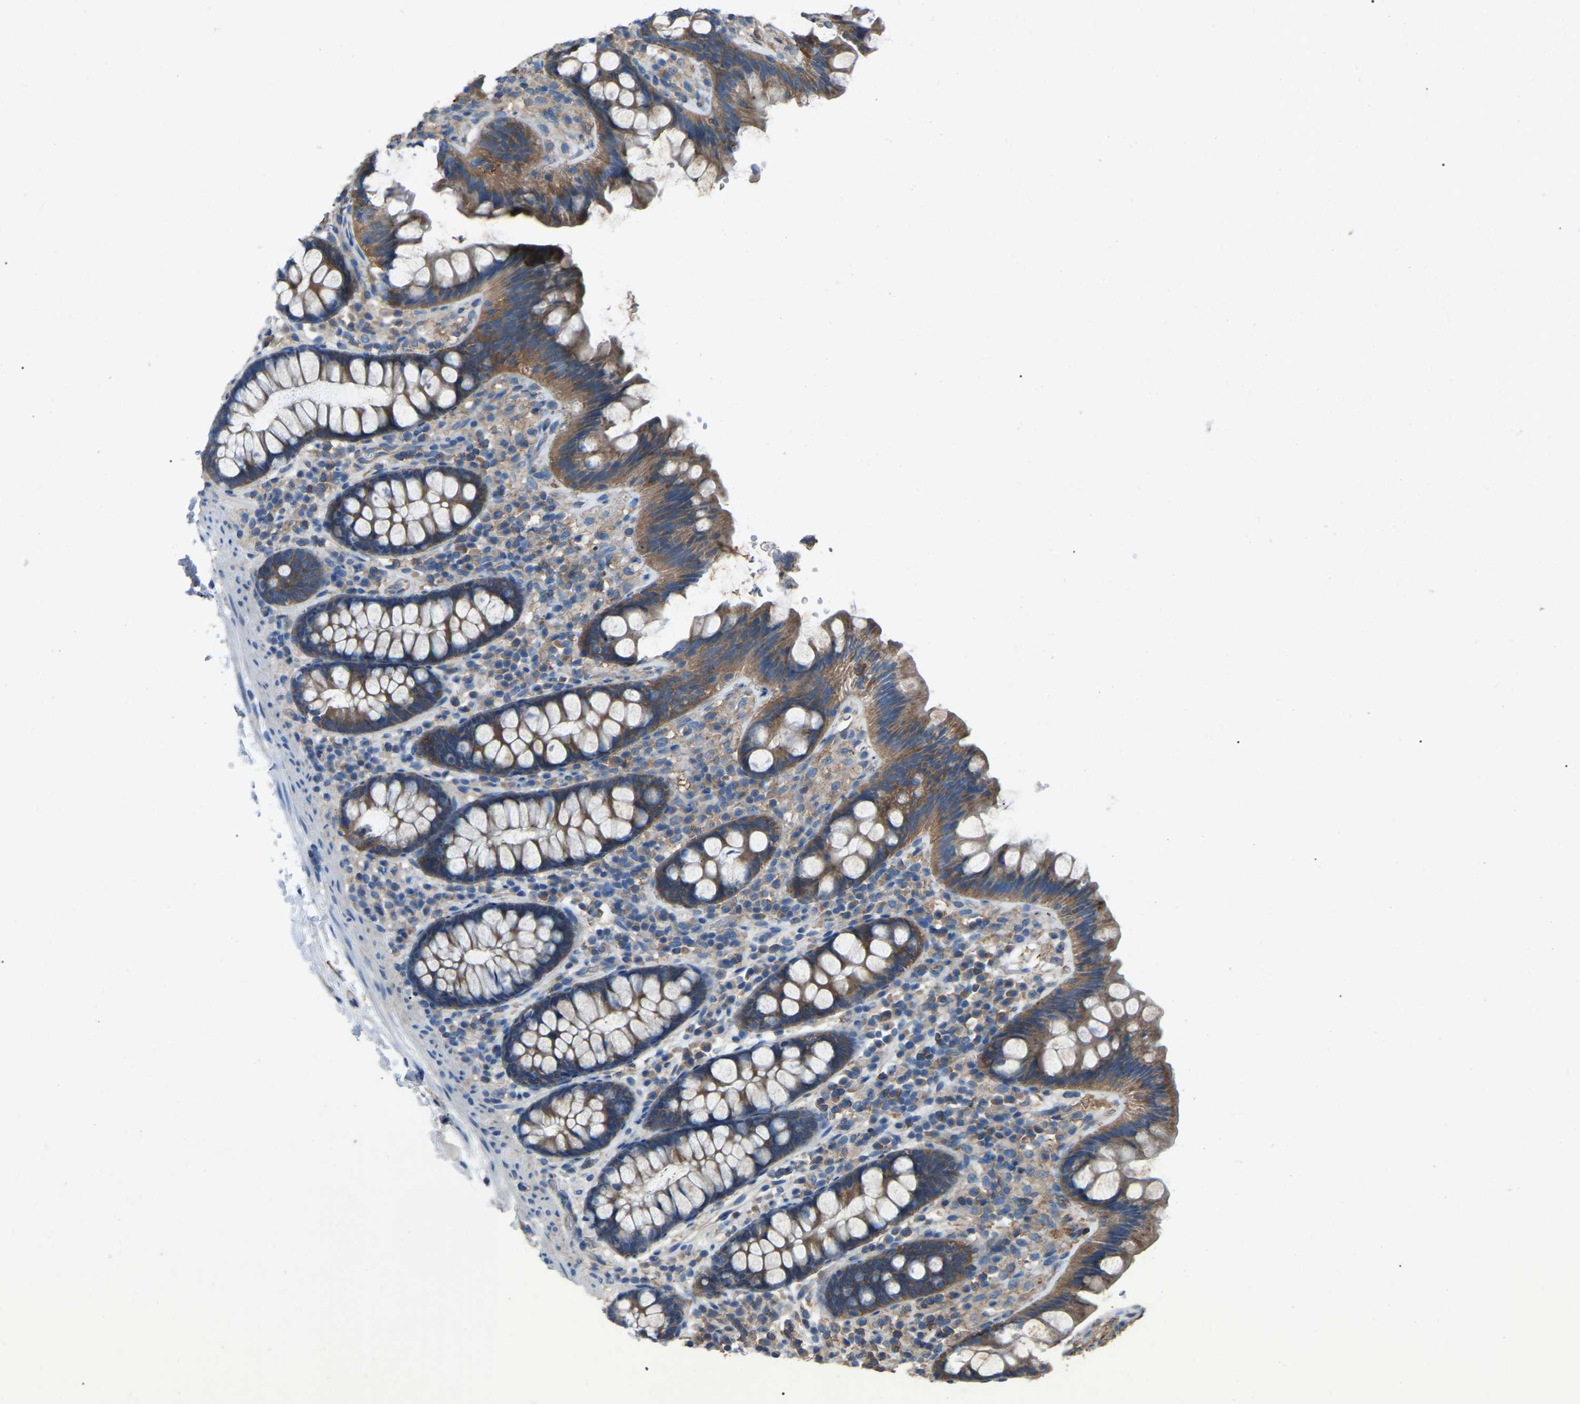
{"staining": {"intensity": "weak", "quantity": ">75%", "location": "cytoplasmic/membranous"}, "tissue": "colon", "cell_type": "Endothelial cells", "image_type": "normal", "snomed": [{"axis": "morphology", "description": "Normal tissue, NOS"}, {"axis": "topography", "description": "Colon"}], "caption": "Immunohistochemical staining of normal human colon demonstrates low levels of weak cytoplasmic/membranous staining in about >75% of endothelial cells. (IHC, brightfield microscopy, high magnification).", "gene": "AIMP1", "patient": {"sex": "female", "age": 80}}